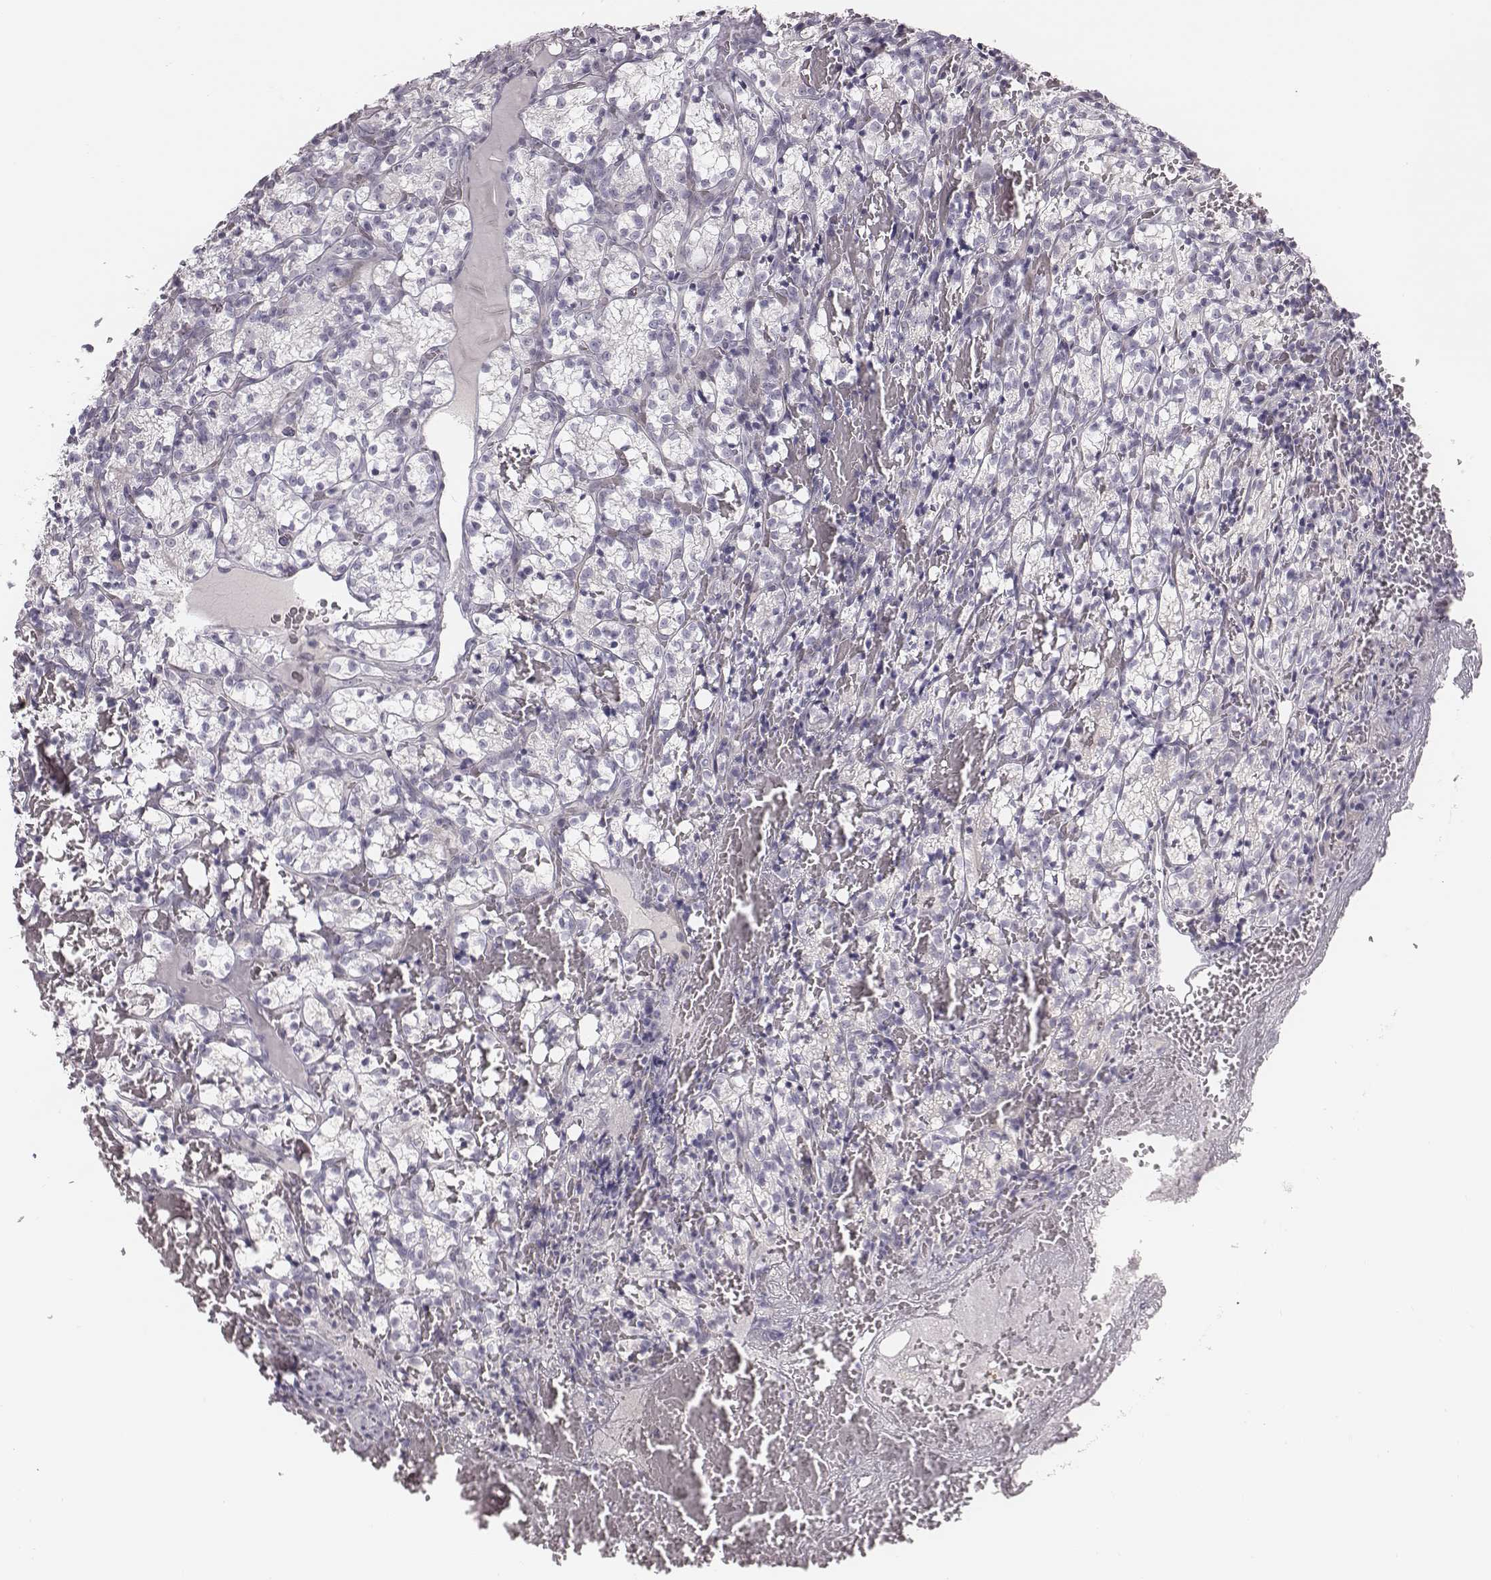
{"staining": {"intensity": "negative", "quantity": "none", "location": "none"}, "tissue": "renal cancer", "cell_type": "Tumor cells", "image_type": "cancer", "snomed": [{"axis": "morphology", "description": "Adenocarcinoma, NOS"}, {"axis": "topography", "description": "Kidney"}], "caption": "Immunohistochemistry (IHC) of adenocarcinoma (renal) reveals no staining in tumor cells. (Brightfield microscopy of DAB (3,3'-diaminobenzidine) IHC at high magnification).", "gene": "CACNG4", "patient": {"sex": "female", "age": 69}}